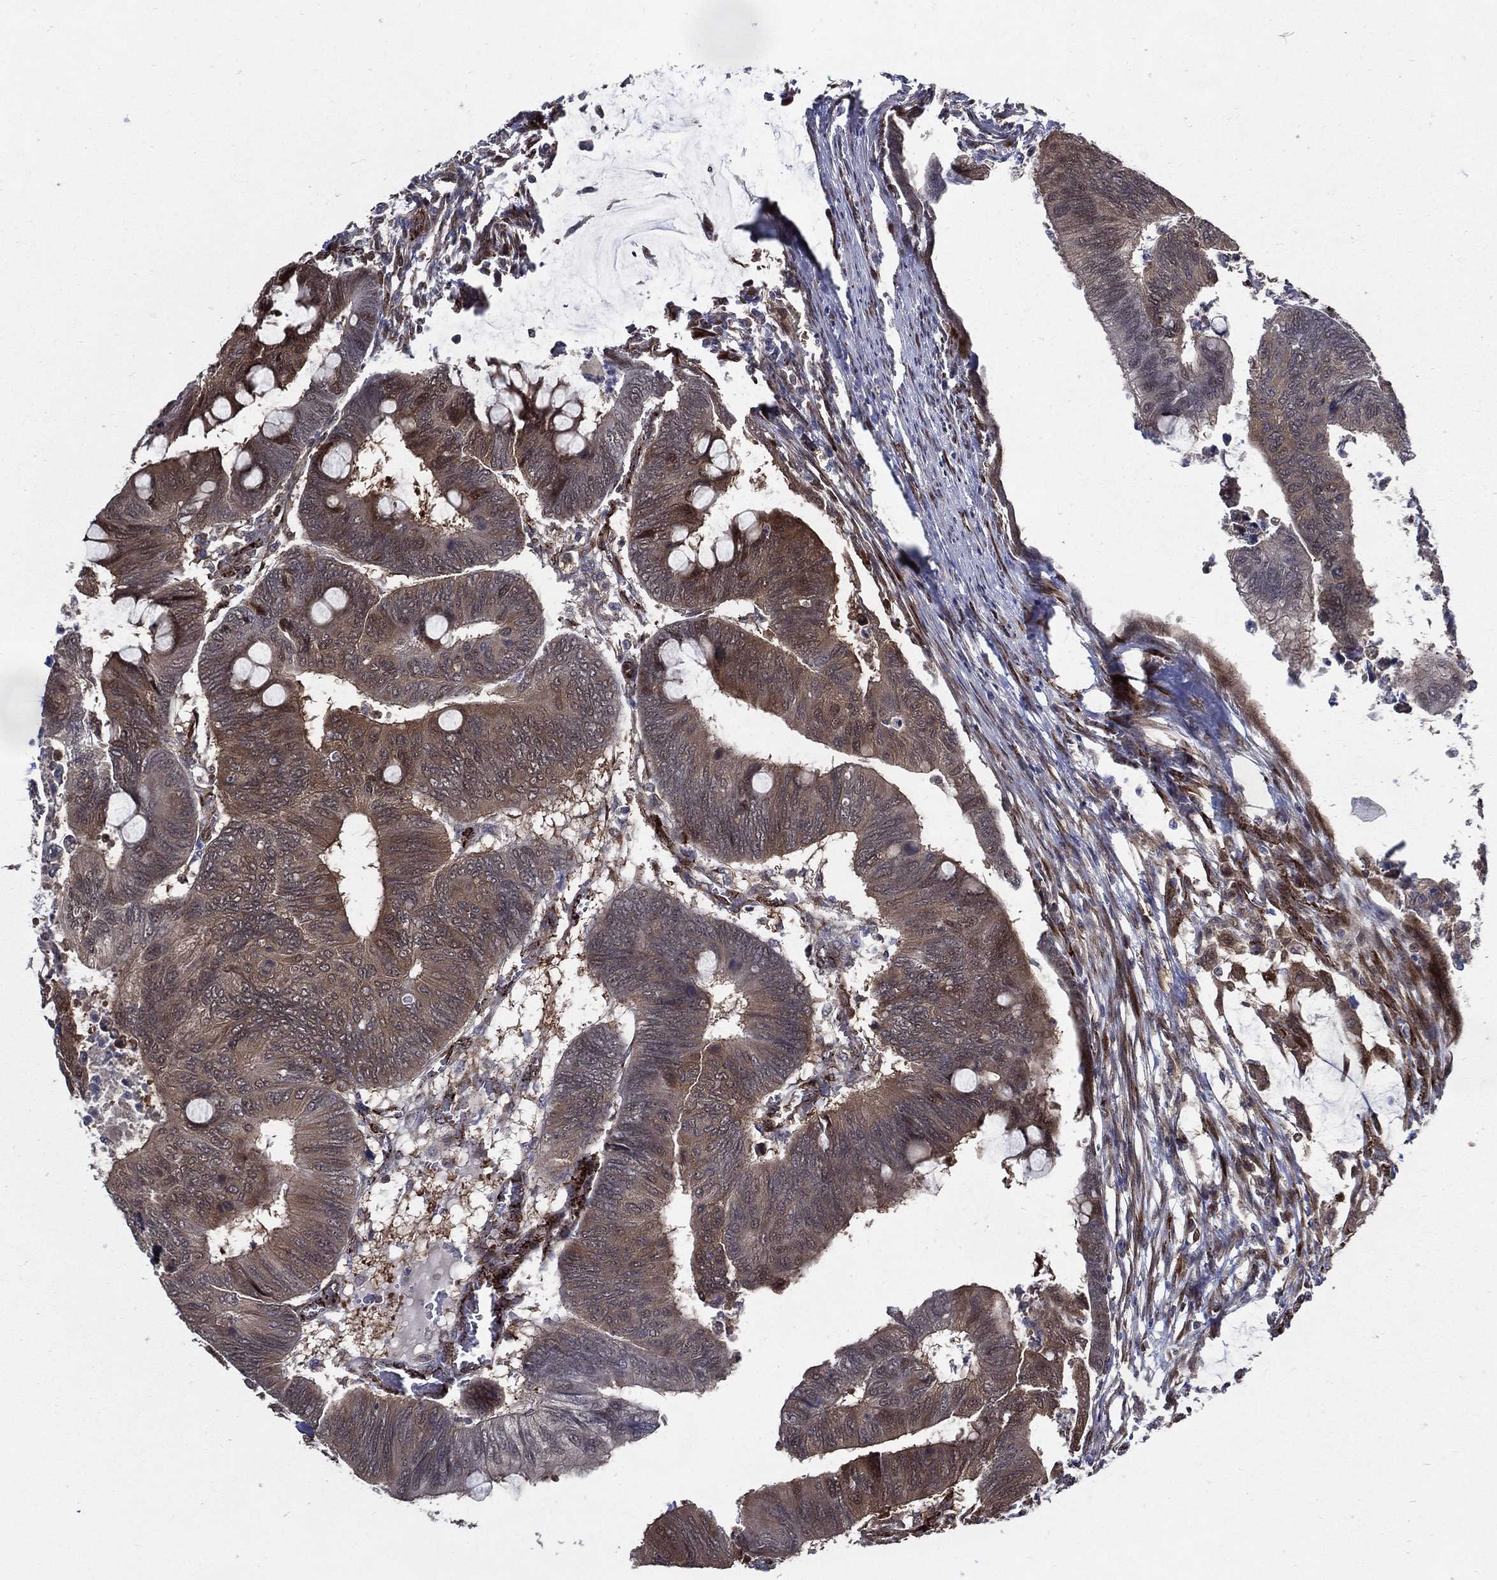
{"staining": {"intensity": "moderate", "quantity": "<25%", "location": "cytoplasmic/membranous,nuclear"}, "tissue": "colorectal cancer", "cell_type": "Tumor cells", "image_type": "cancer", "snomed": [{"axis": "morphology", "description": "Normal tissue, NOS"}, {"axis": "morphology", "description": "Adenocarcinoma, NOS"}, {"axis": "topography", "description": "Rectum"}, {"axis": "topography", "description": "Peripheral nerve tissue"}], "caption": "High-power microscopy captured an immunohistochemistry (IHC) image of colorectal adenocarcinoma, revealing moderate cytoplasmic/membranous and nuclear staining in about <25% of tumor cells. (Stains: DAB (3,3'-diaminobenzidine) in brown, nuclei in blue, Microscopy: brightfield microscopy at high magnification).", "gene": "ARHGAP11A", "patient": {"sex": "male", "age": 92}}